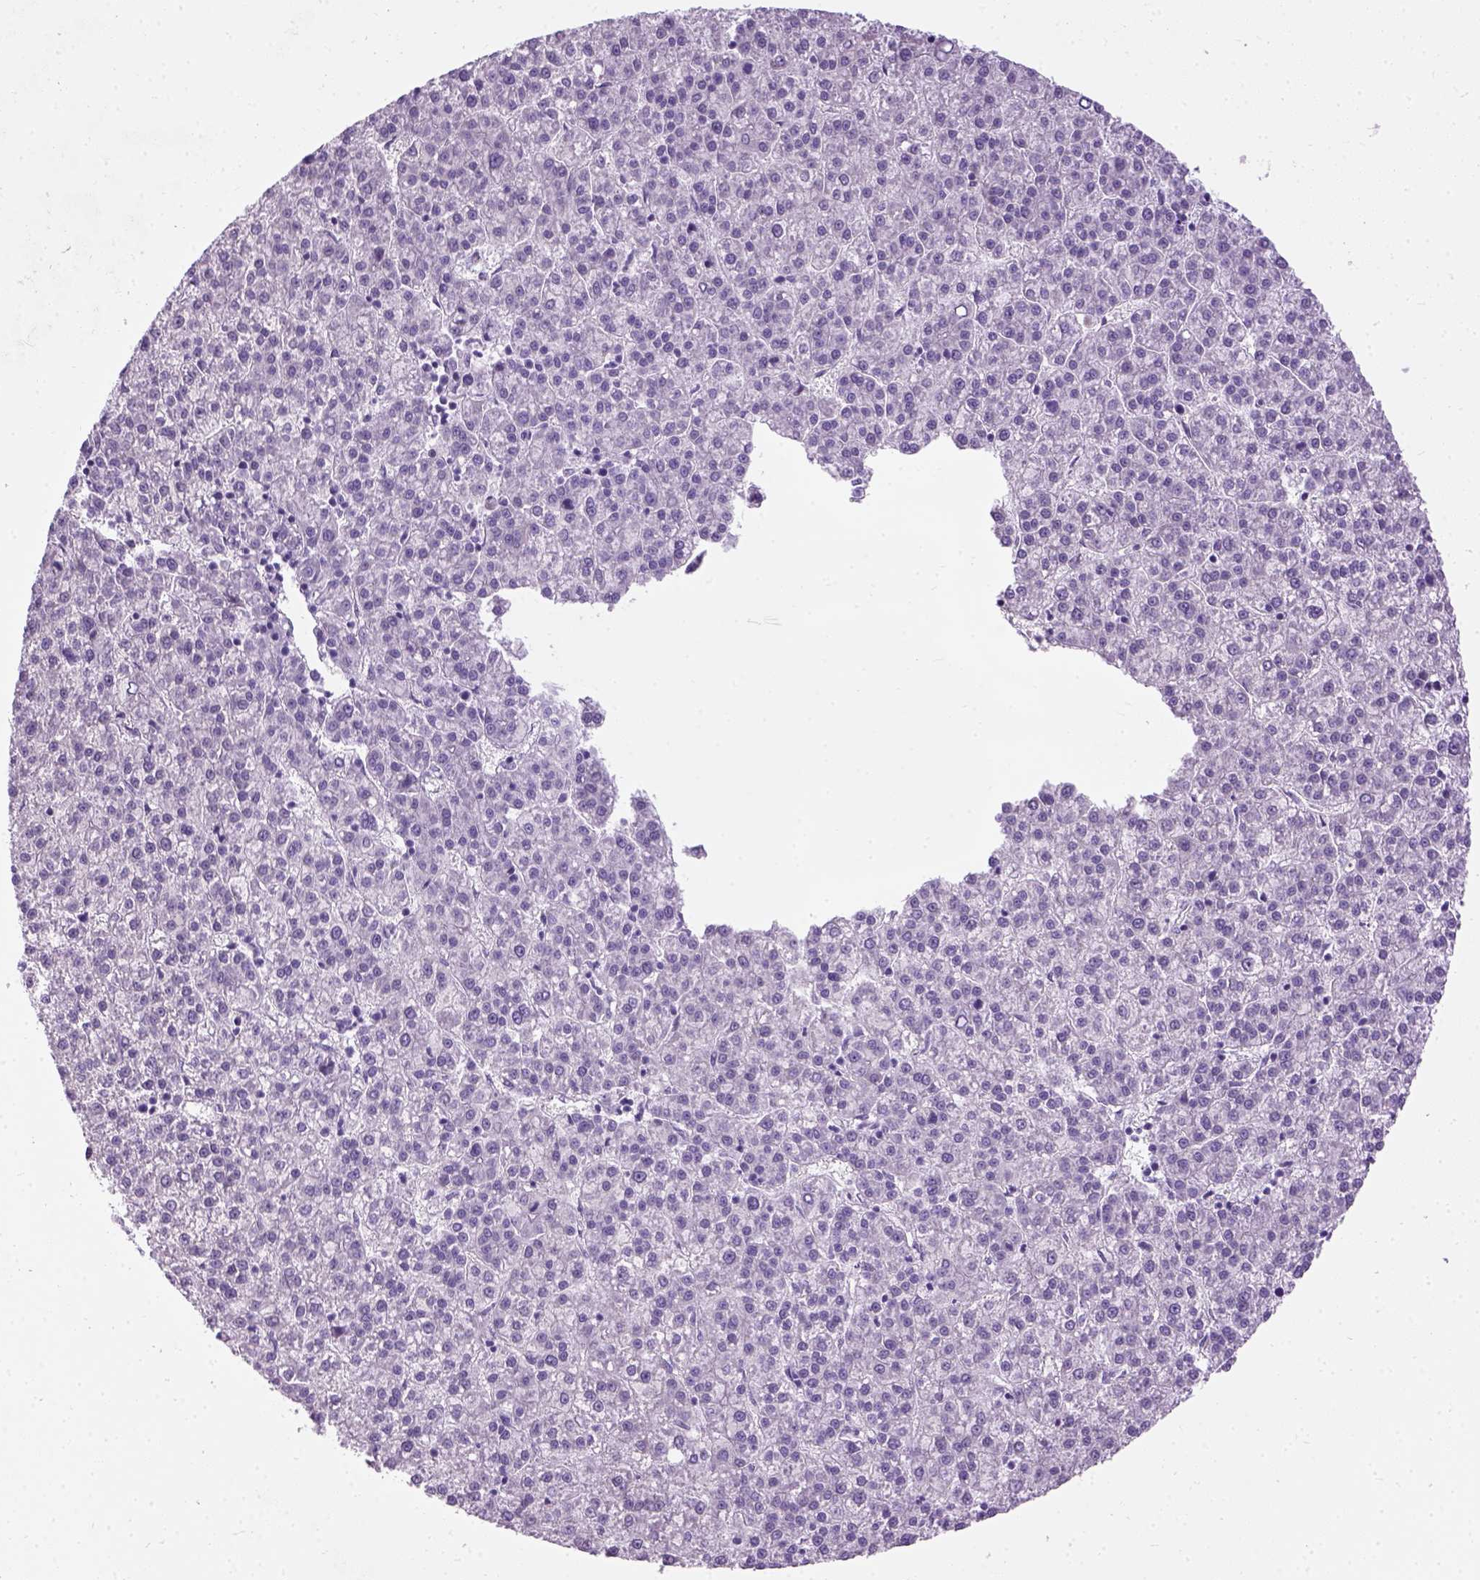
{"staining": {"intensity": "negative", "quantity": "none", "location": "none"}, "tissue": "liver cancer", "cell_type": "Tumor cells", "image_type": "cancer", "snomed": [{"axis": "morphology", "description": "Carcinoma, Hepatocellular, NOS"}, {"axis": "topography", "description": "Liver"}], "caption": "This is a photomicrograph of IHC staining of liver cancer (hepatocellular carcinoma), which shows no staining in tumor cells. The staining is performed using DAB (3,3'-diaminobenzidine) brown chromogen with nuclei counter-stained in using hematoxylin.", "gene": "AXDND1", "patient": {"sex": "female", "age": 58}}